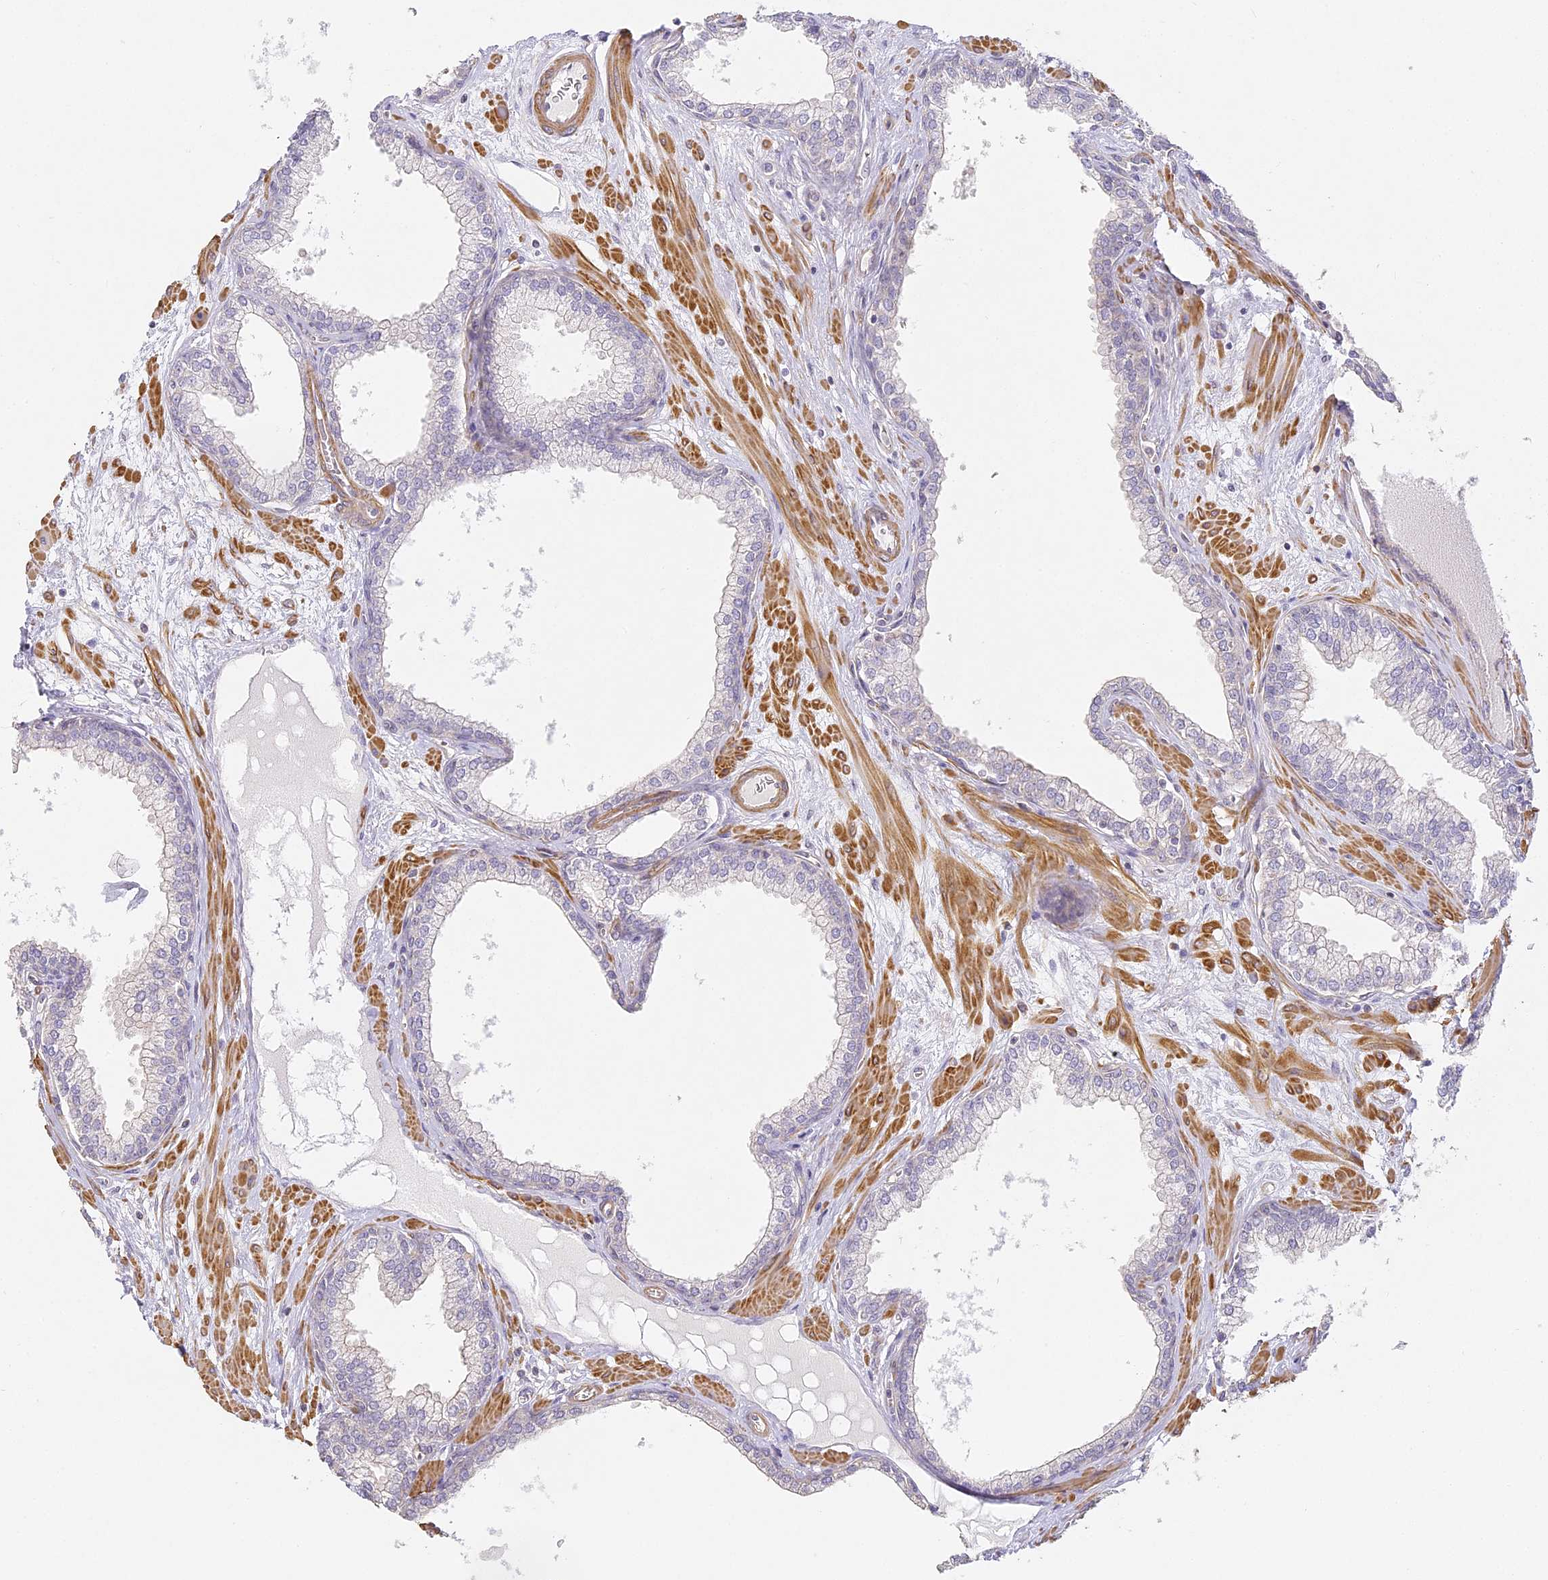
{"staining": {"intensity": "weak", "quantity": "<25%", "location": "cytoplasmic/membranous"}, "tissue": "prostate", "cell_type": "Glandular cells", "image_type": "normal", "snomed": [{"axis": "morphology", "description": "Normal tissue, NOS"}, {"axis": "morphology", "description": "Urothelial carcinoma, Low grade"}, {"axis": "topography", "description": "Urinary bladder"}, {"axis": "topography", "description": "Prostate"}], "caption": "DAB immunohistochemical staining of benign prostate shows no significant staining in glandular cells. (Stains: DAB (3,3'-diaminobenzidine) IHC with hematoxylin counter stain, Microscopy: brightfield microscopy at high magnification).", "gene": "MED28", "patient": {"sex": "male", "age": 60}}